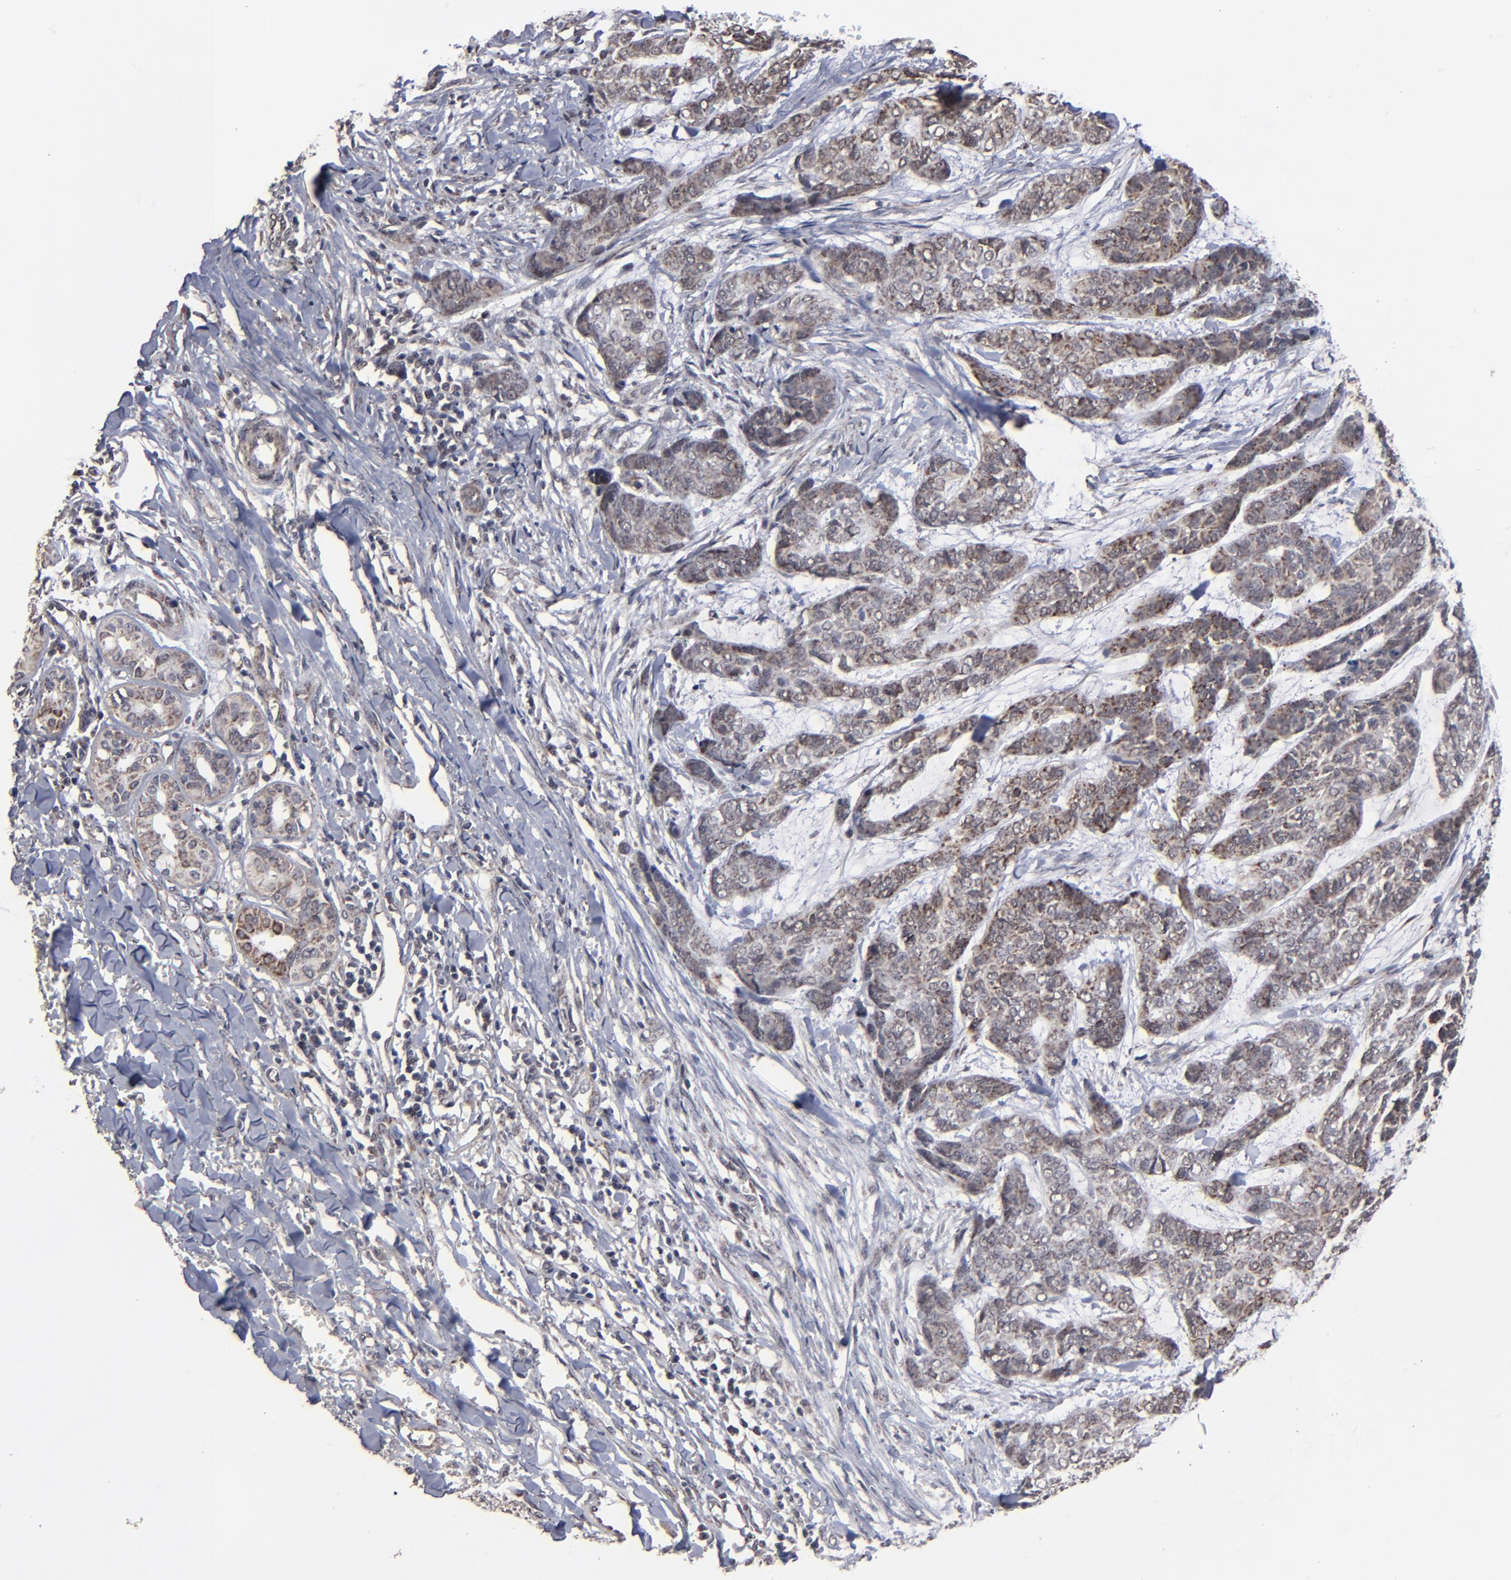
{"staining": {"intensity": "weak", "quantity": "25%-75%", "location": "cytoplasmic/membranous"}, "tissue": "skin cancer", "cell_type": "Tumor cells", "image_type": "cancer", "snomed": [{"axis": "morphology", "description": "Basal cell carcinoma"}, {"axis": "topography", "description": "Skin"}], "caption": "IHC photomicrograph of neoplastic tissue: human skin cancer stained using immunohistochemistry displays low levels of weak protein expression localized specifically in the cytoplasmic/membranous of tumor cells, appearing as a cytoplasmic/membranous brown color.", "gene": "BNIP3", "patient": {"sex": "female", "age": 64}}